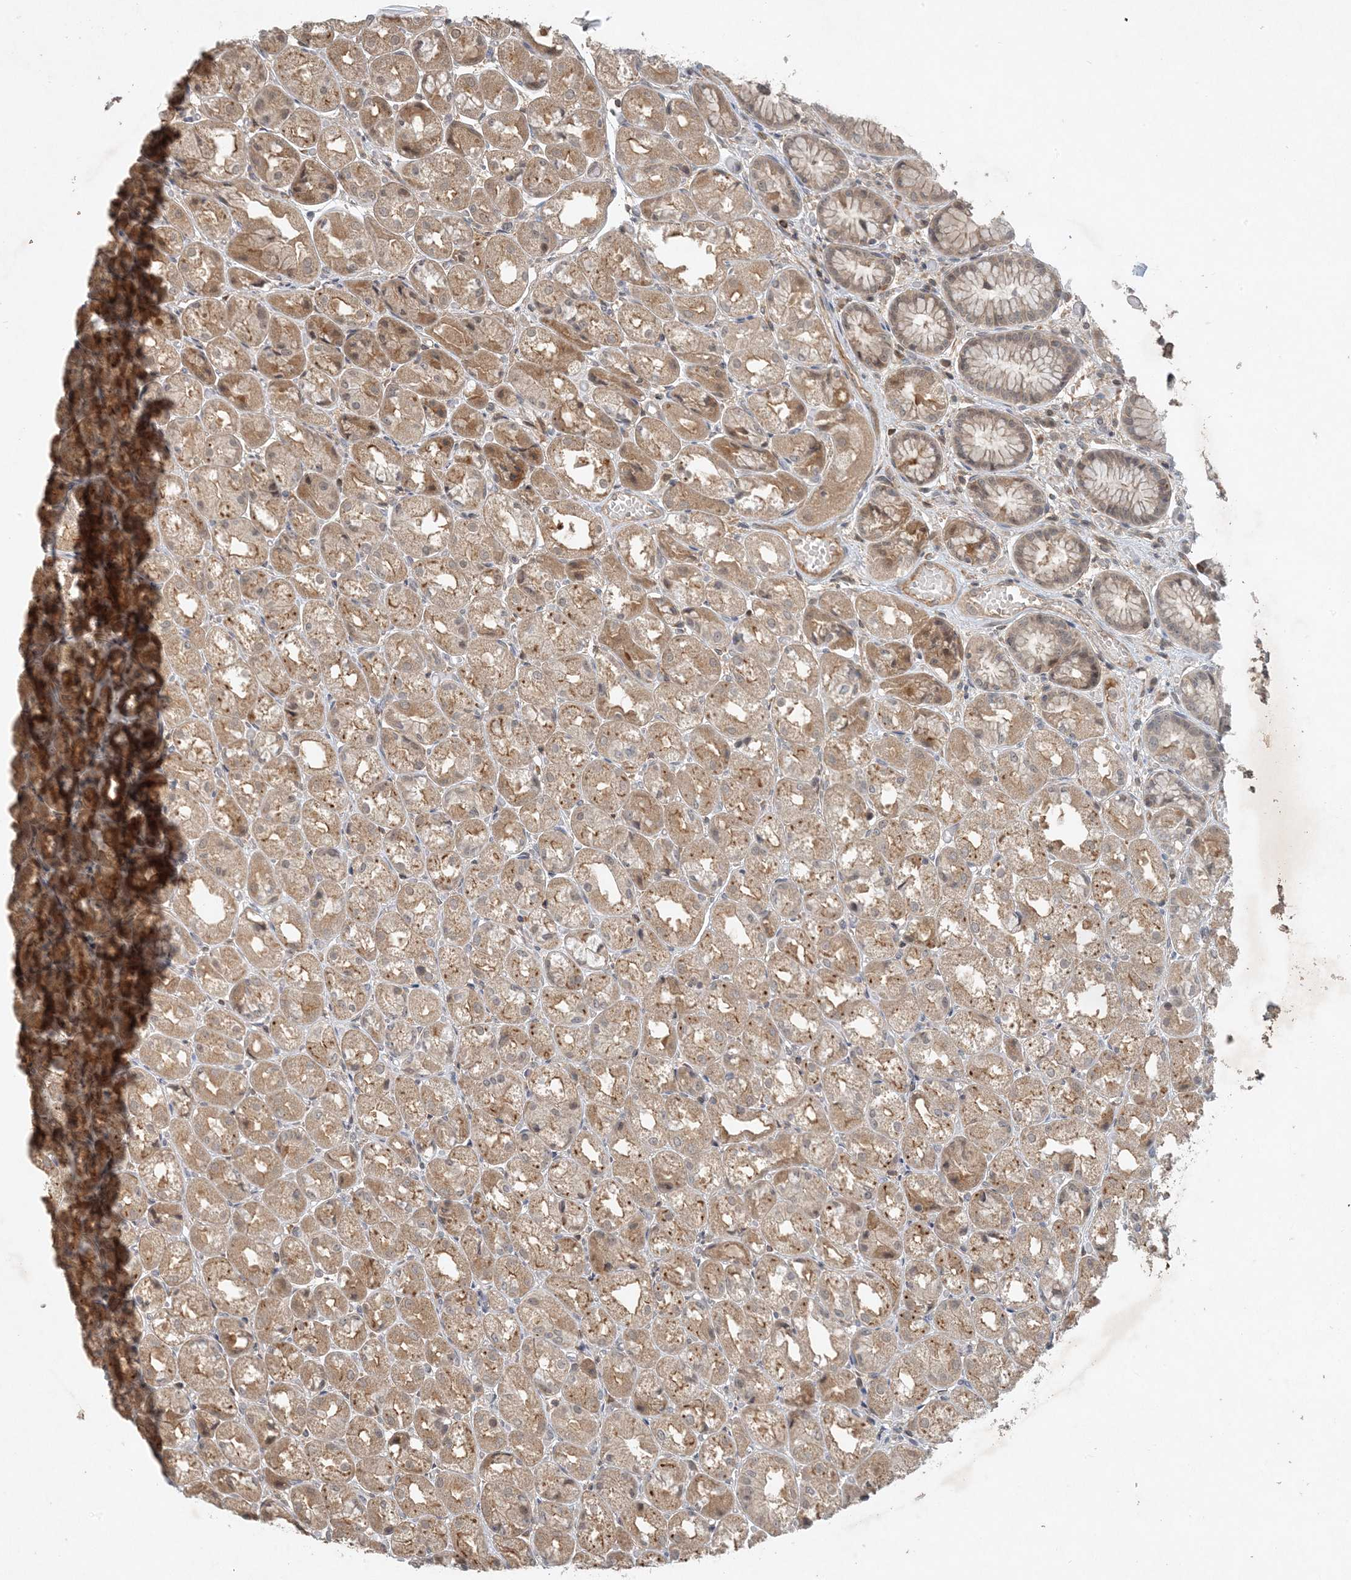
{"staining": {"intensity": "moderate", "quantity": ">75%", "location": "cytoplasmic/membranous"}, "tissue": "stomach", "cell_type": "Glandular cells", "image_type": "normal", "snomed": [{"axis": "morphology", "description": "Normal tissue, NOS"}, {"axis": "topography", "description": "Stomach, upper"}], "caption": "Moderate cytoplasmic/membranous expression is identified in about >75% of glandular cells in unremarkable stomach.", "gene": "ZCCHC4", "patient": {"sex": "male", "age": 72}}